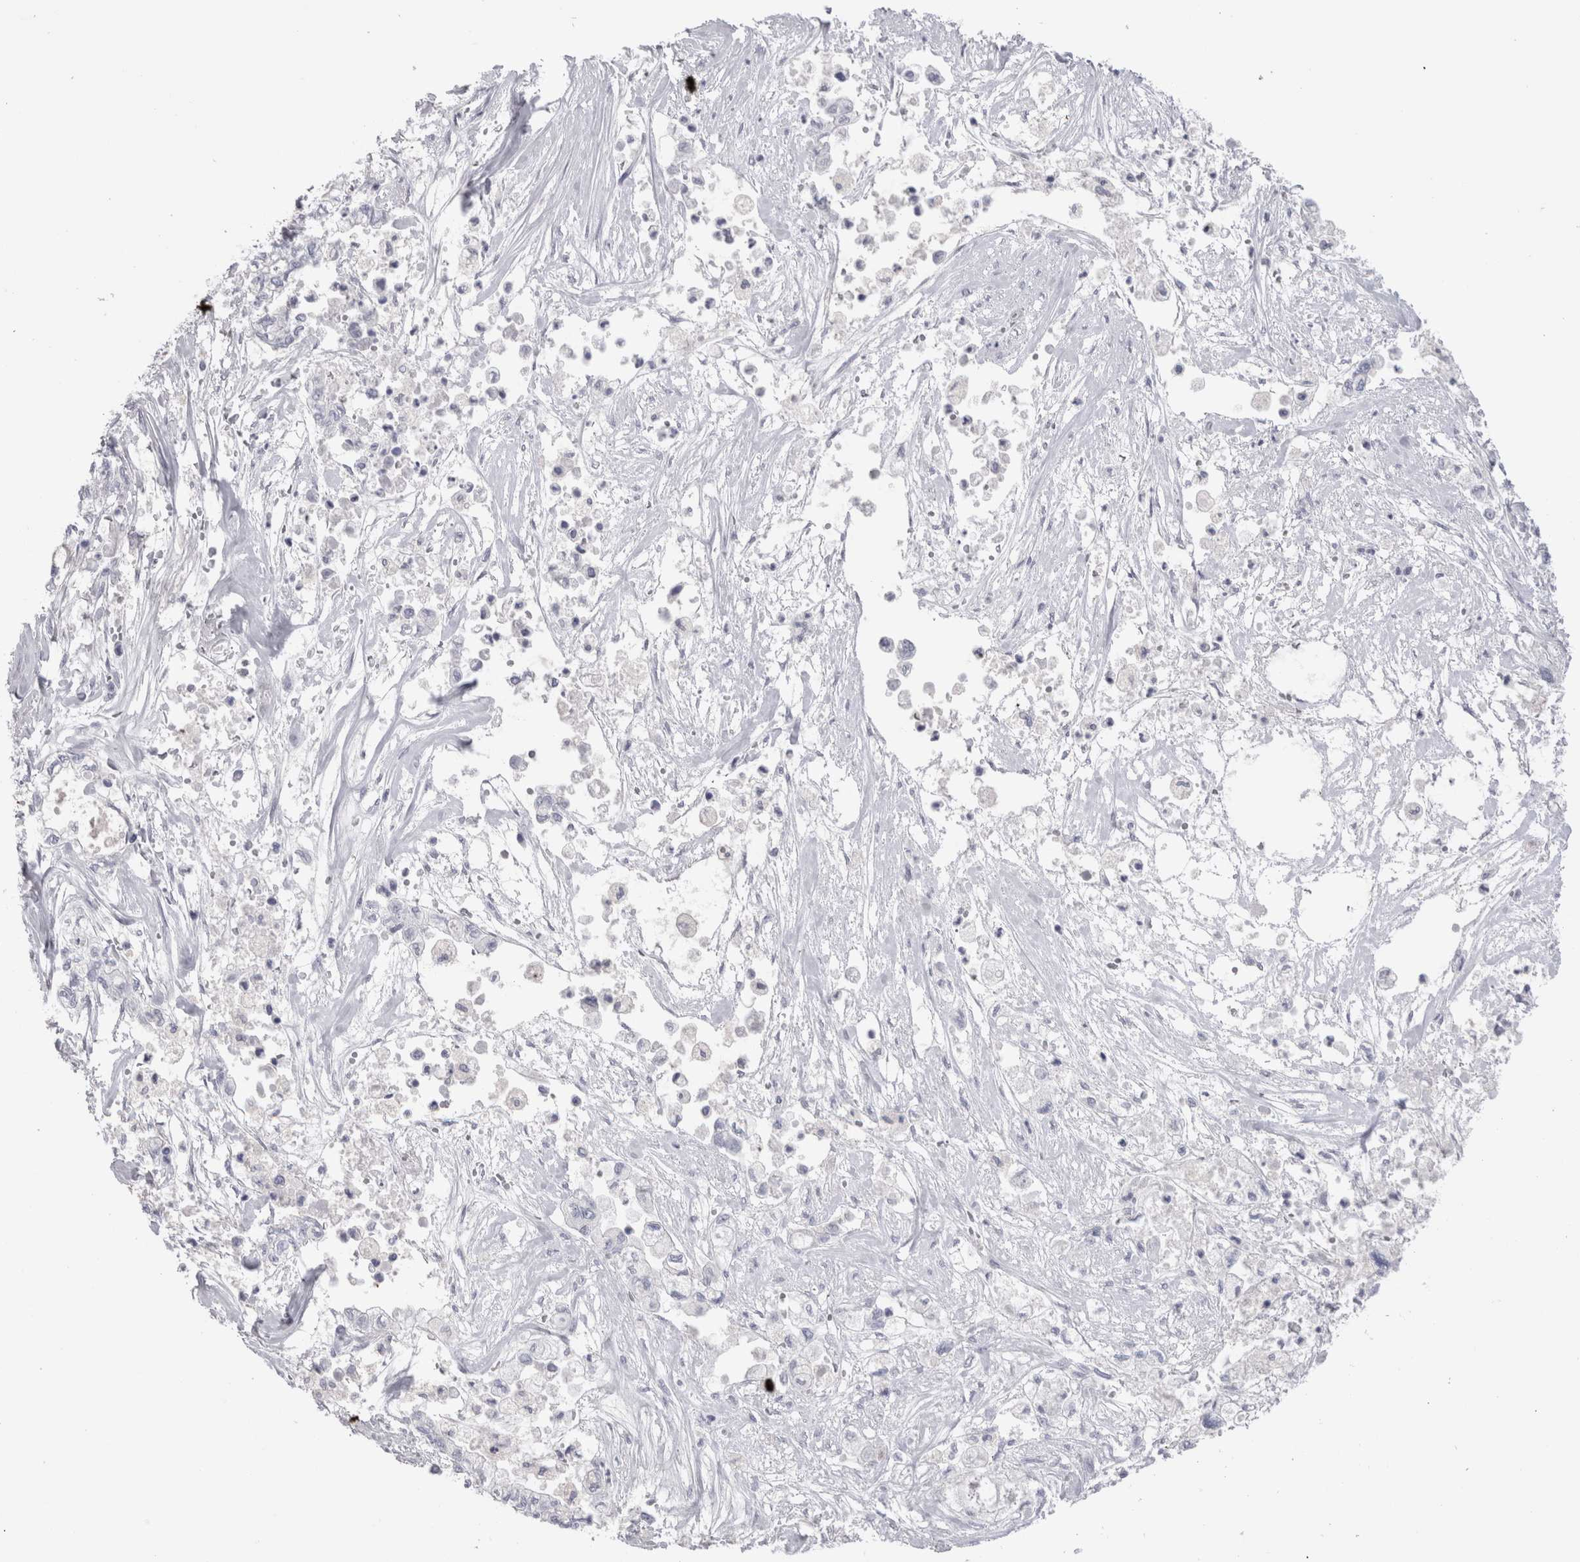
{"staining": {"intensity": "negative", "quantity": "none", "location": "none"}, "tissue": "pancreatic cancer", "cell_type": "Tumor cells", "image_type": "cancer", "snomed": [{"axis": "morphology", "description": "Adenocarcinoma, NOS"}, {"axis": "topography", "description": "Pancreas"}], "caption": "An image of human pancreatic cancer is negative for staining in tumor cells.", "gene": "SUCNR1", "patient": {"sex": "male", "age": 79}}